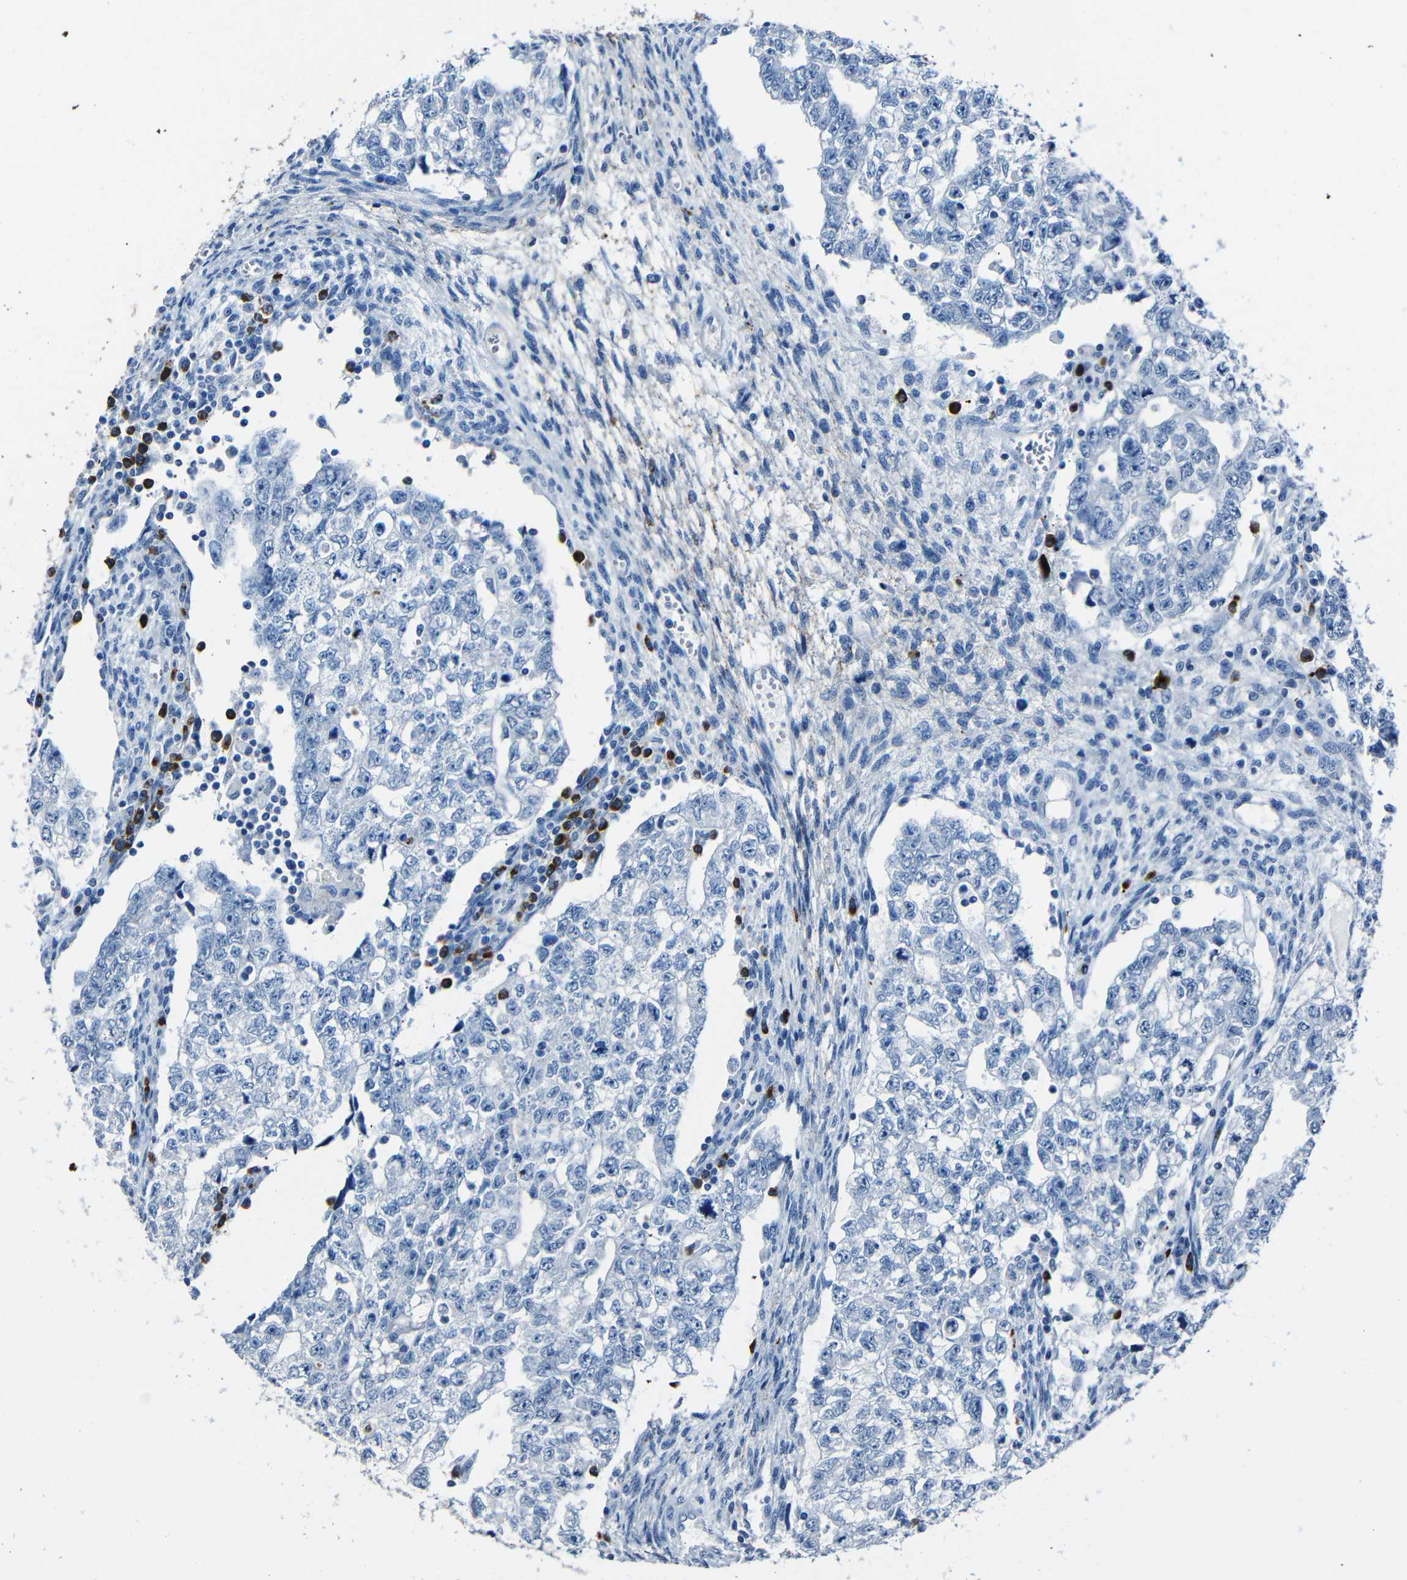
{"staining": {"intensity": "negative", "quantity": "none", "location": "none"}, "tissue": "testis cancer", "cell_type": "Tumor cells", "image_type": "cancer", "snomed": [{"axis": "morphology", "description": "Seminoma, NOS"}, {"axis": "morphology", "description": "Carcinoma, Embryonal, NOS"}, {"axis": "topography", "description": "Testis"}], "caption": "Immunohistochemistry micrograph of testis cancer (embryonal carcinoma) stained for a protein (brown), which demonstrates no expression in tumor cells. Nuclei are stained in blue.", "gene": "CLDN11", "patient": {"sex": "male", "age": 38}}